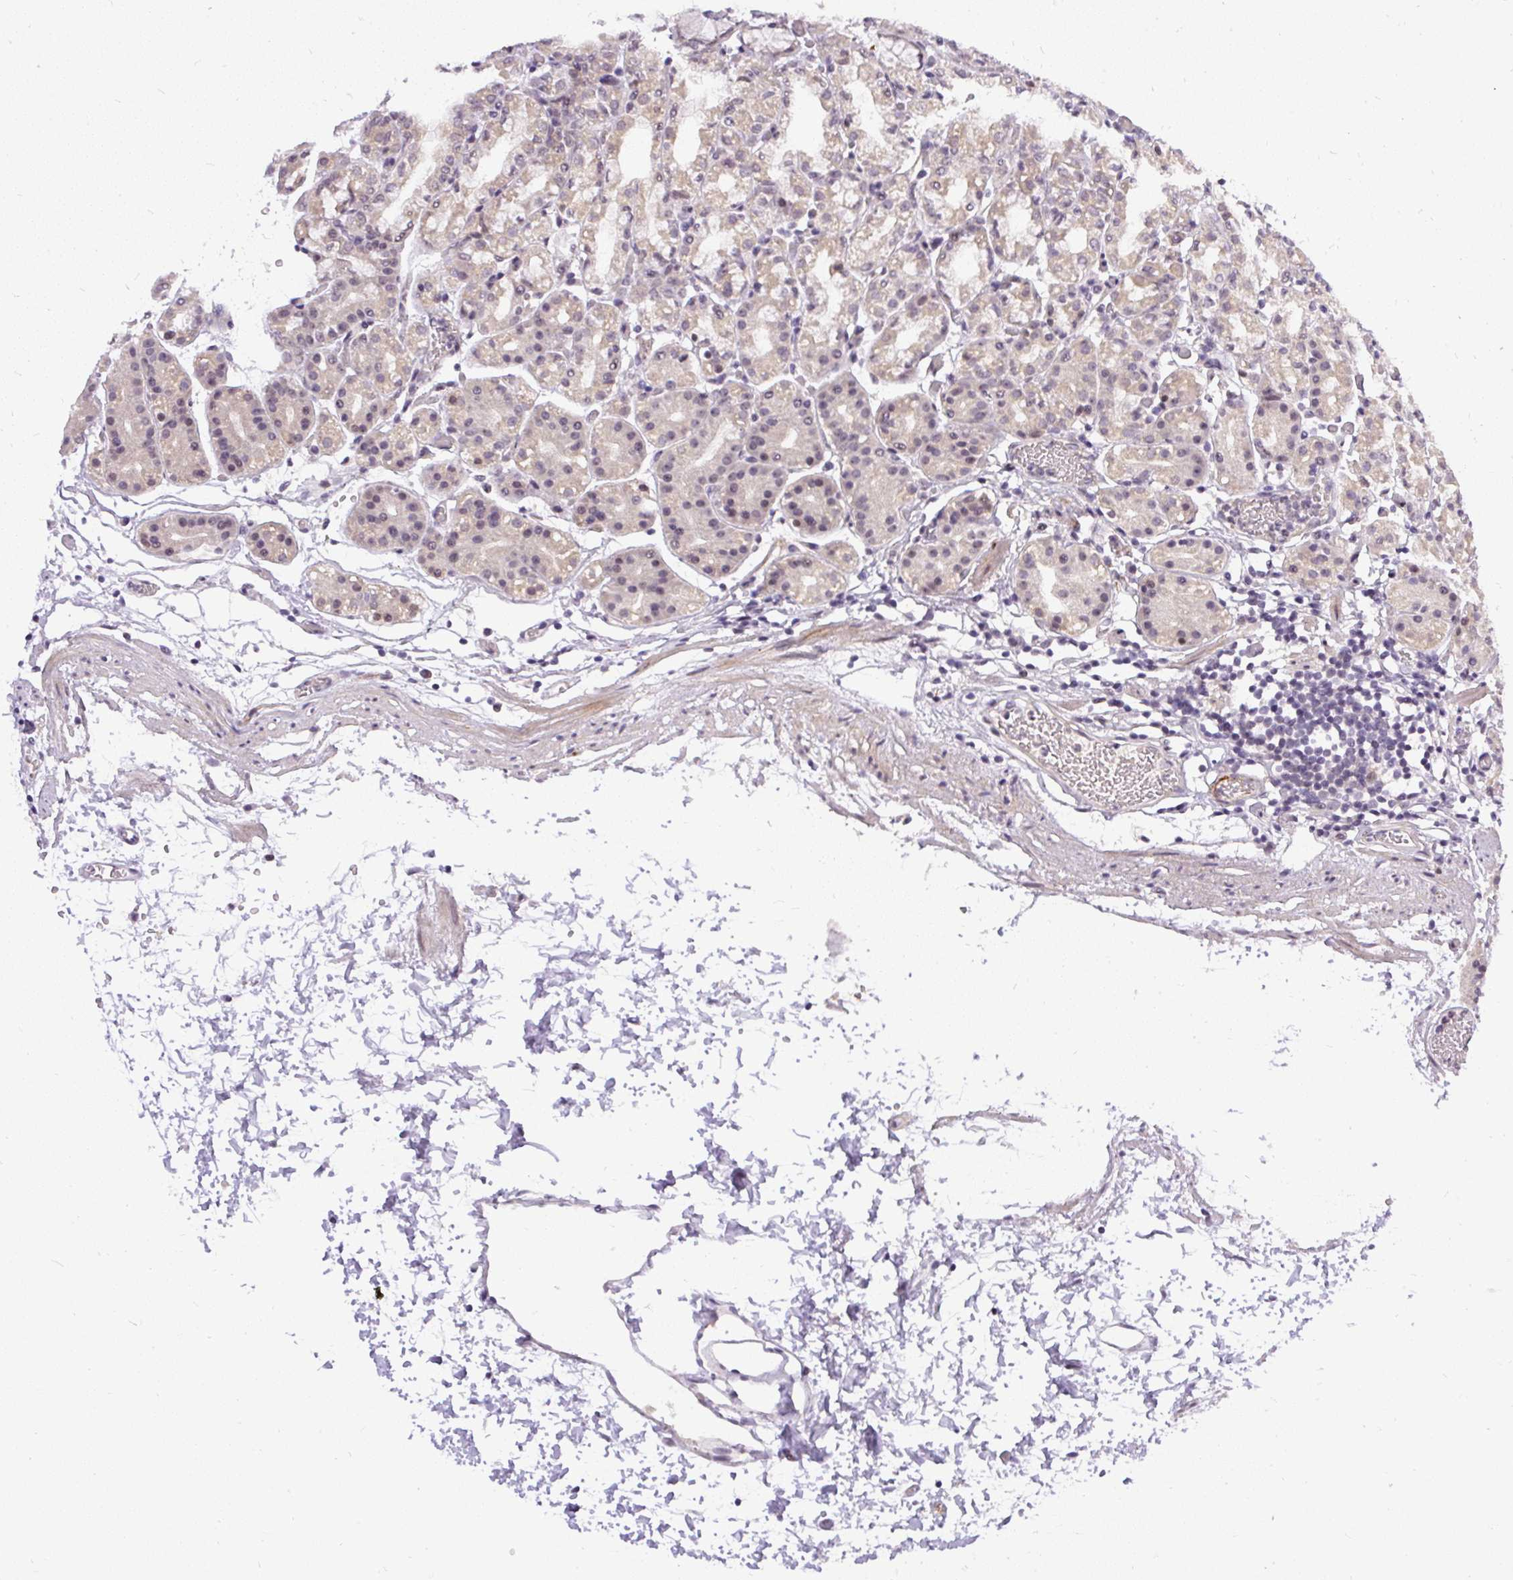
{"staining": {"intensity": "weak", "quantity": "<25%", "location": "cytoplasmic/membranous,nuclear"}, "tissue": "stomach", "cell_type": "Glandular cells", "image_type": "normal", "snomed": [{"axis": "morphology", "description": "Normal tissue, NOS"}, {"axis": "topography", "description": "Stomach"}], "caption": "An immunohistochemistry image of benign stomach is shown. There is no staining in glandular cells of stomach.", "gene": "FAM117B", "patient": {"sex": "female", "age": 57}}